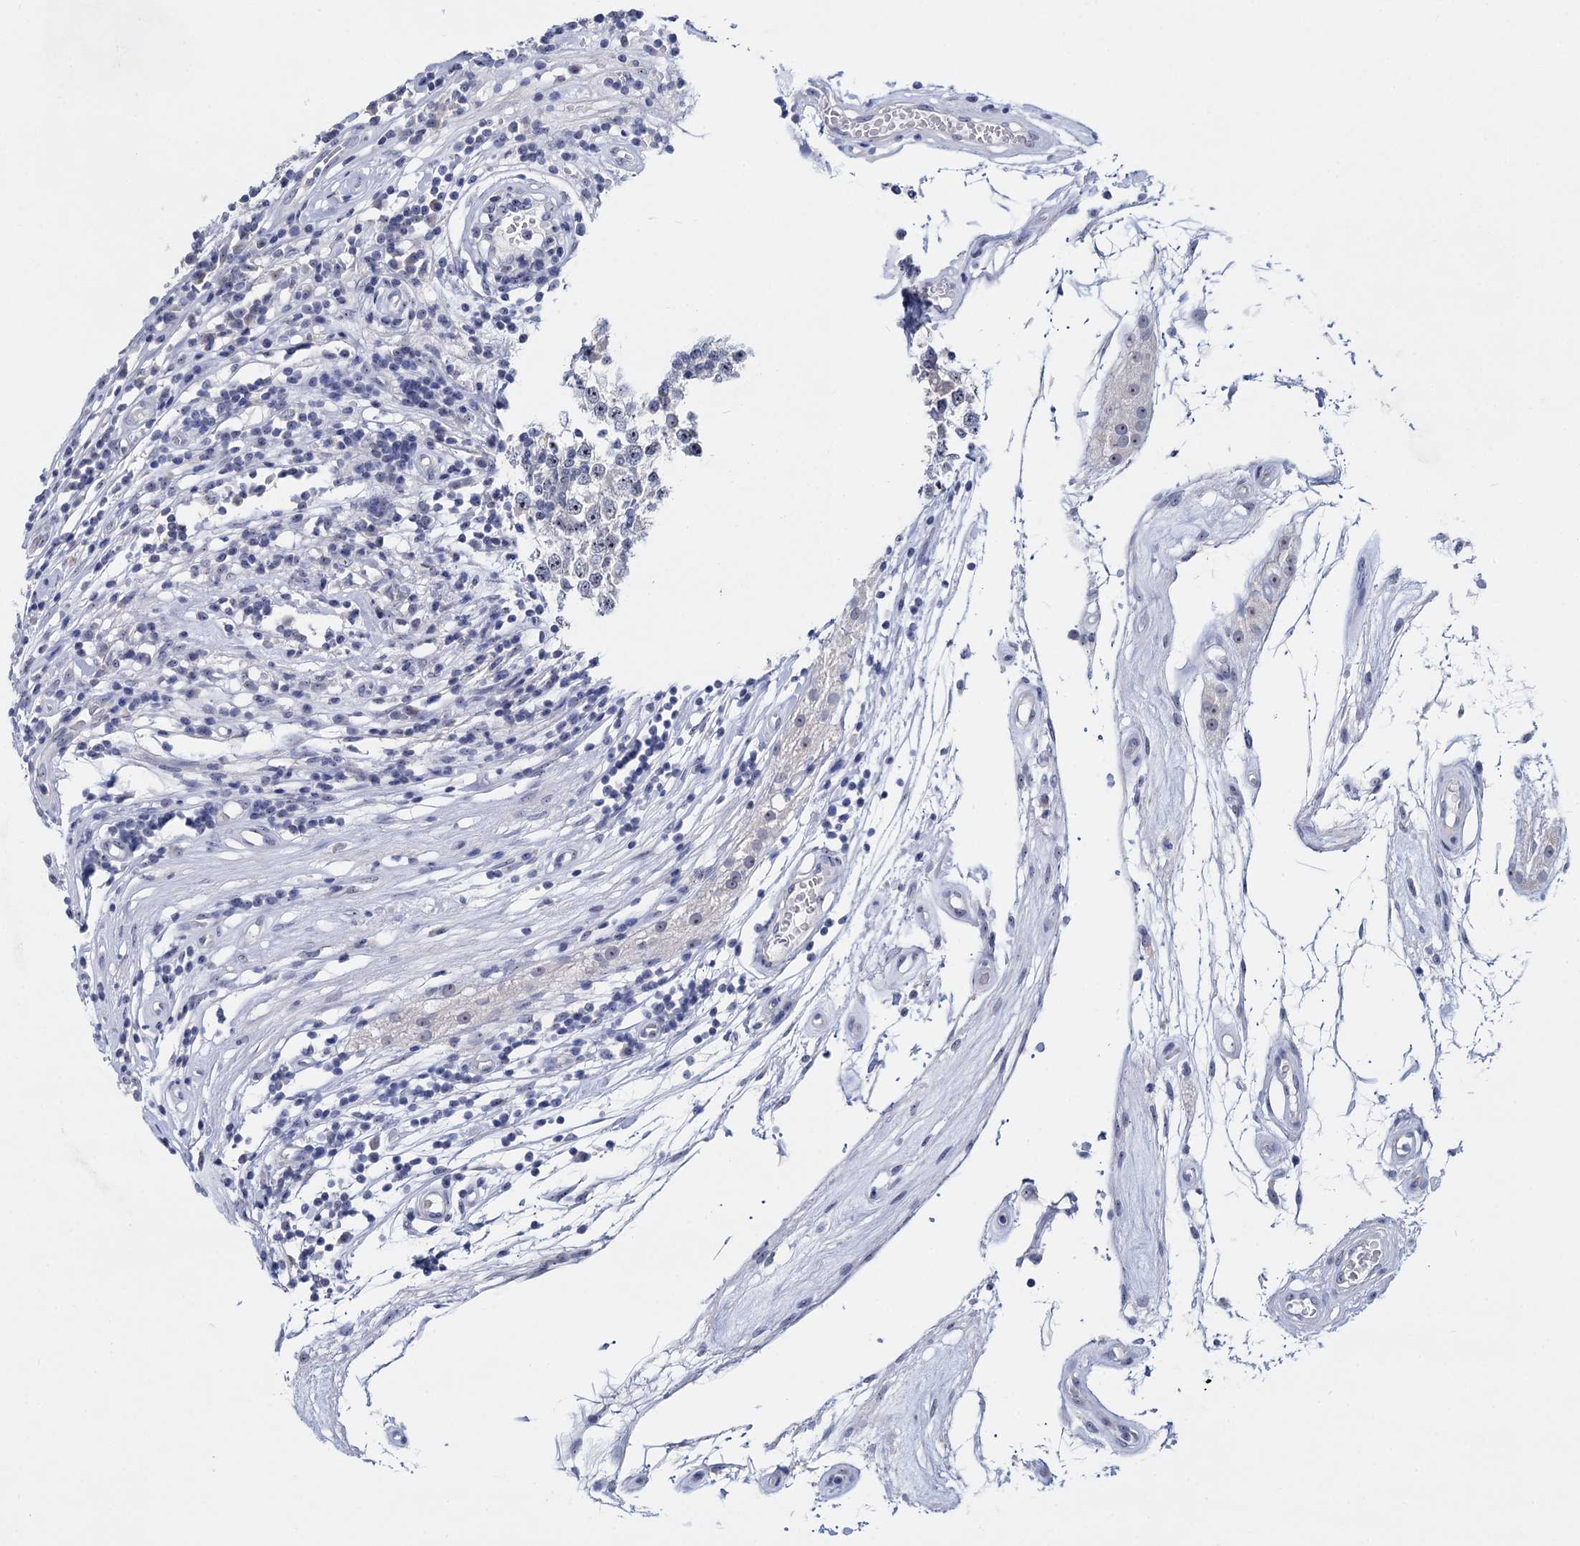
{"staining": {"intensity": "negative", "quantity": "none", "location": "none"}, "tissue": "testis cancer", "cell_type": "Tumor cells", "image_type": "cancer", "snomed": [{"axis": "morphology", "description": "Seminoma, NOS"}, {"axis": "topography", "description": "Testis"}], "caption": "The micrograph shows no staining of tumor cells in testis cancer.", "gene": "SFN", "patient": {"sex": "male", "age": 65}}